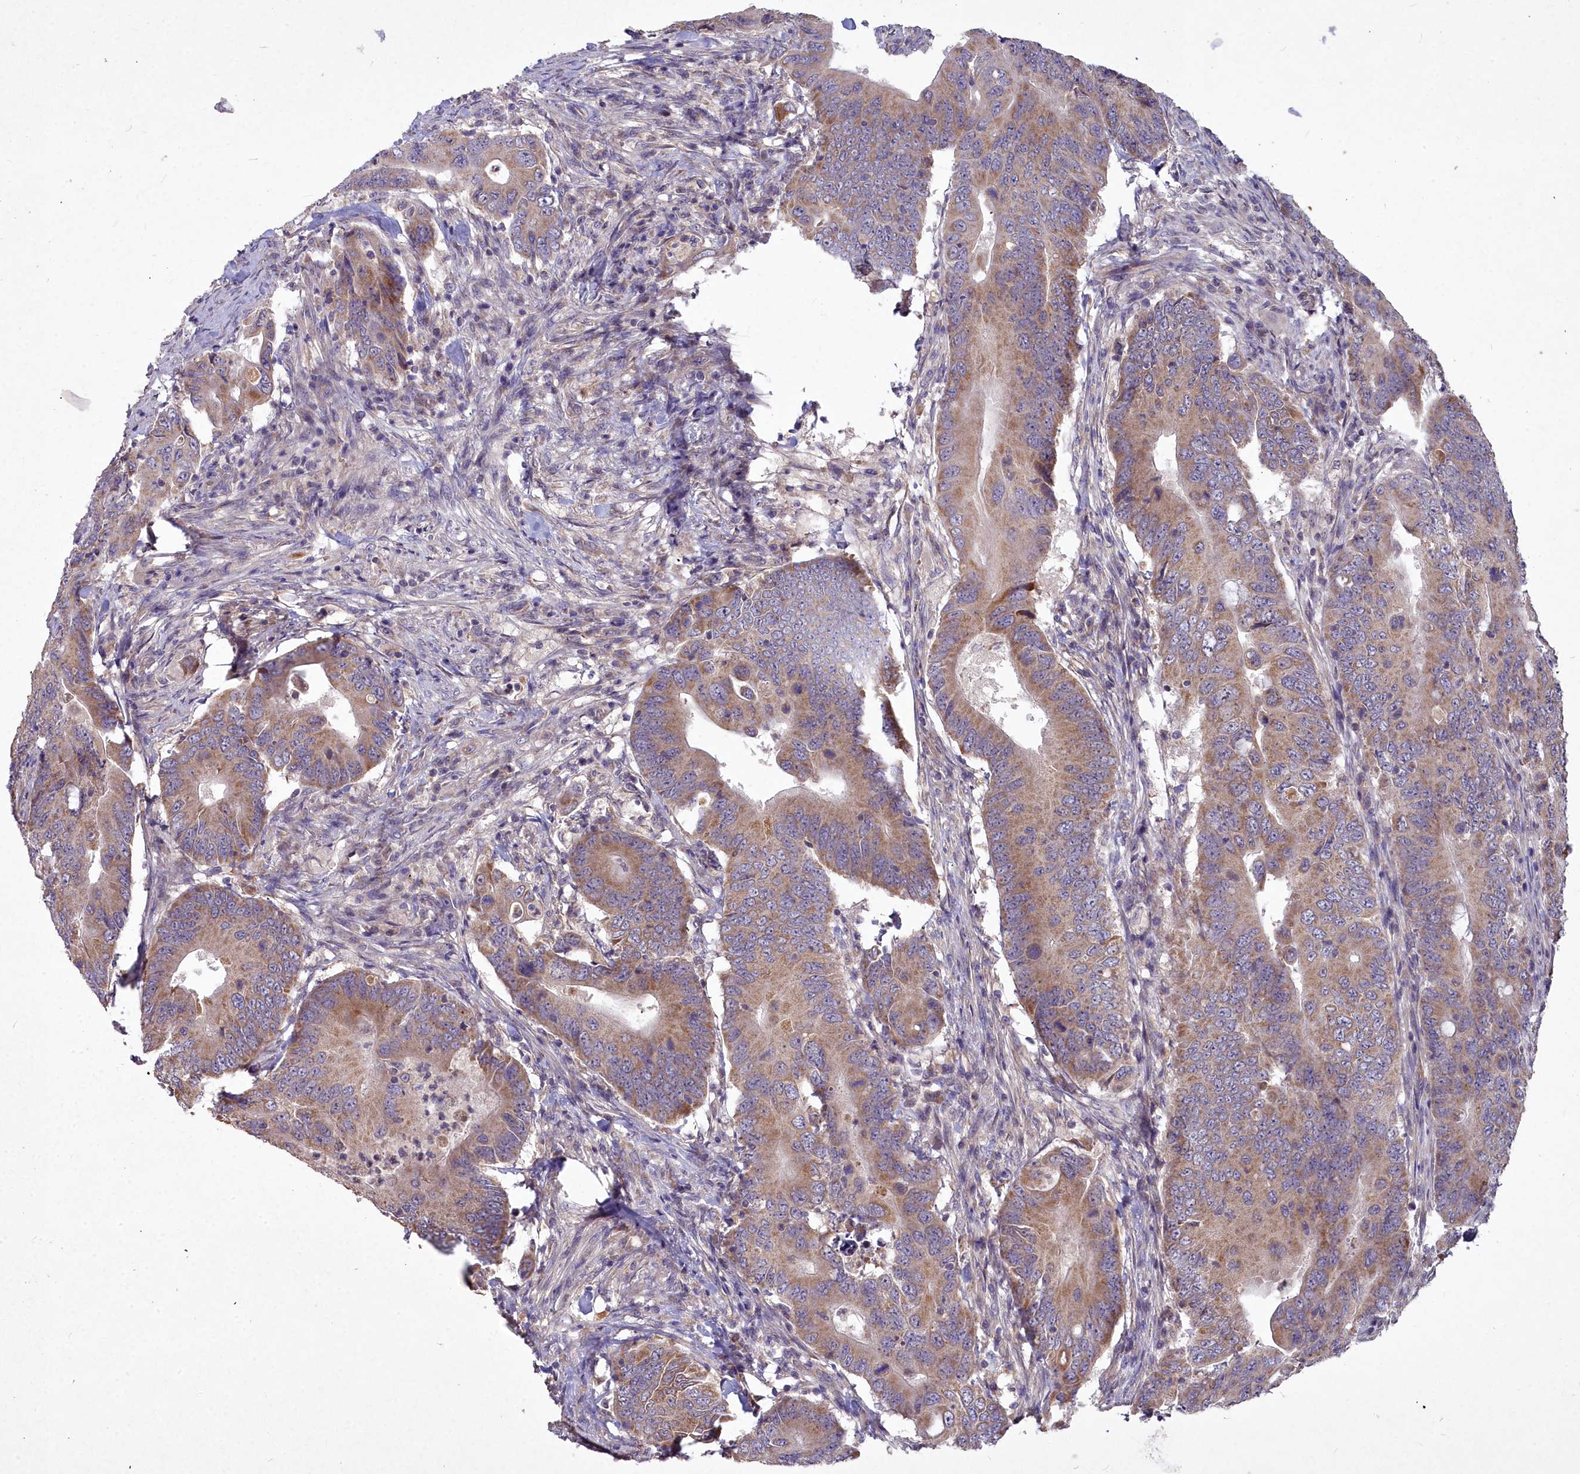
{"staining": {"intensity": "moderate", "quantity": ">75%", "location": "cytoplasmic/membranous"}, "tissue": "colorectal cancer", "cell_type": "Tumor cells", "image_type": "cancer", "snomed": [{"axis": "morphology", "description": "Adenocarcinoma, NOS"}, {"axis": "topography", "description": "Colon"}], "caption": "Approximately >75% of tumor cells in colorectal cancer demonstrate moderate cytoplasmic/membranous protein positivity as visualized by brown immunohistochemical staining.", "gene": "MICU2", "patient": {"sex": "male", "age": 71}}